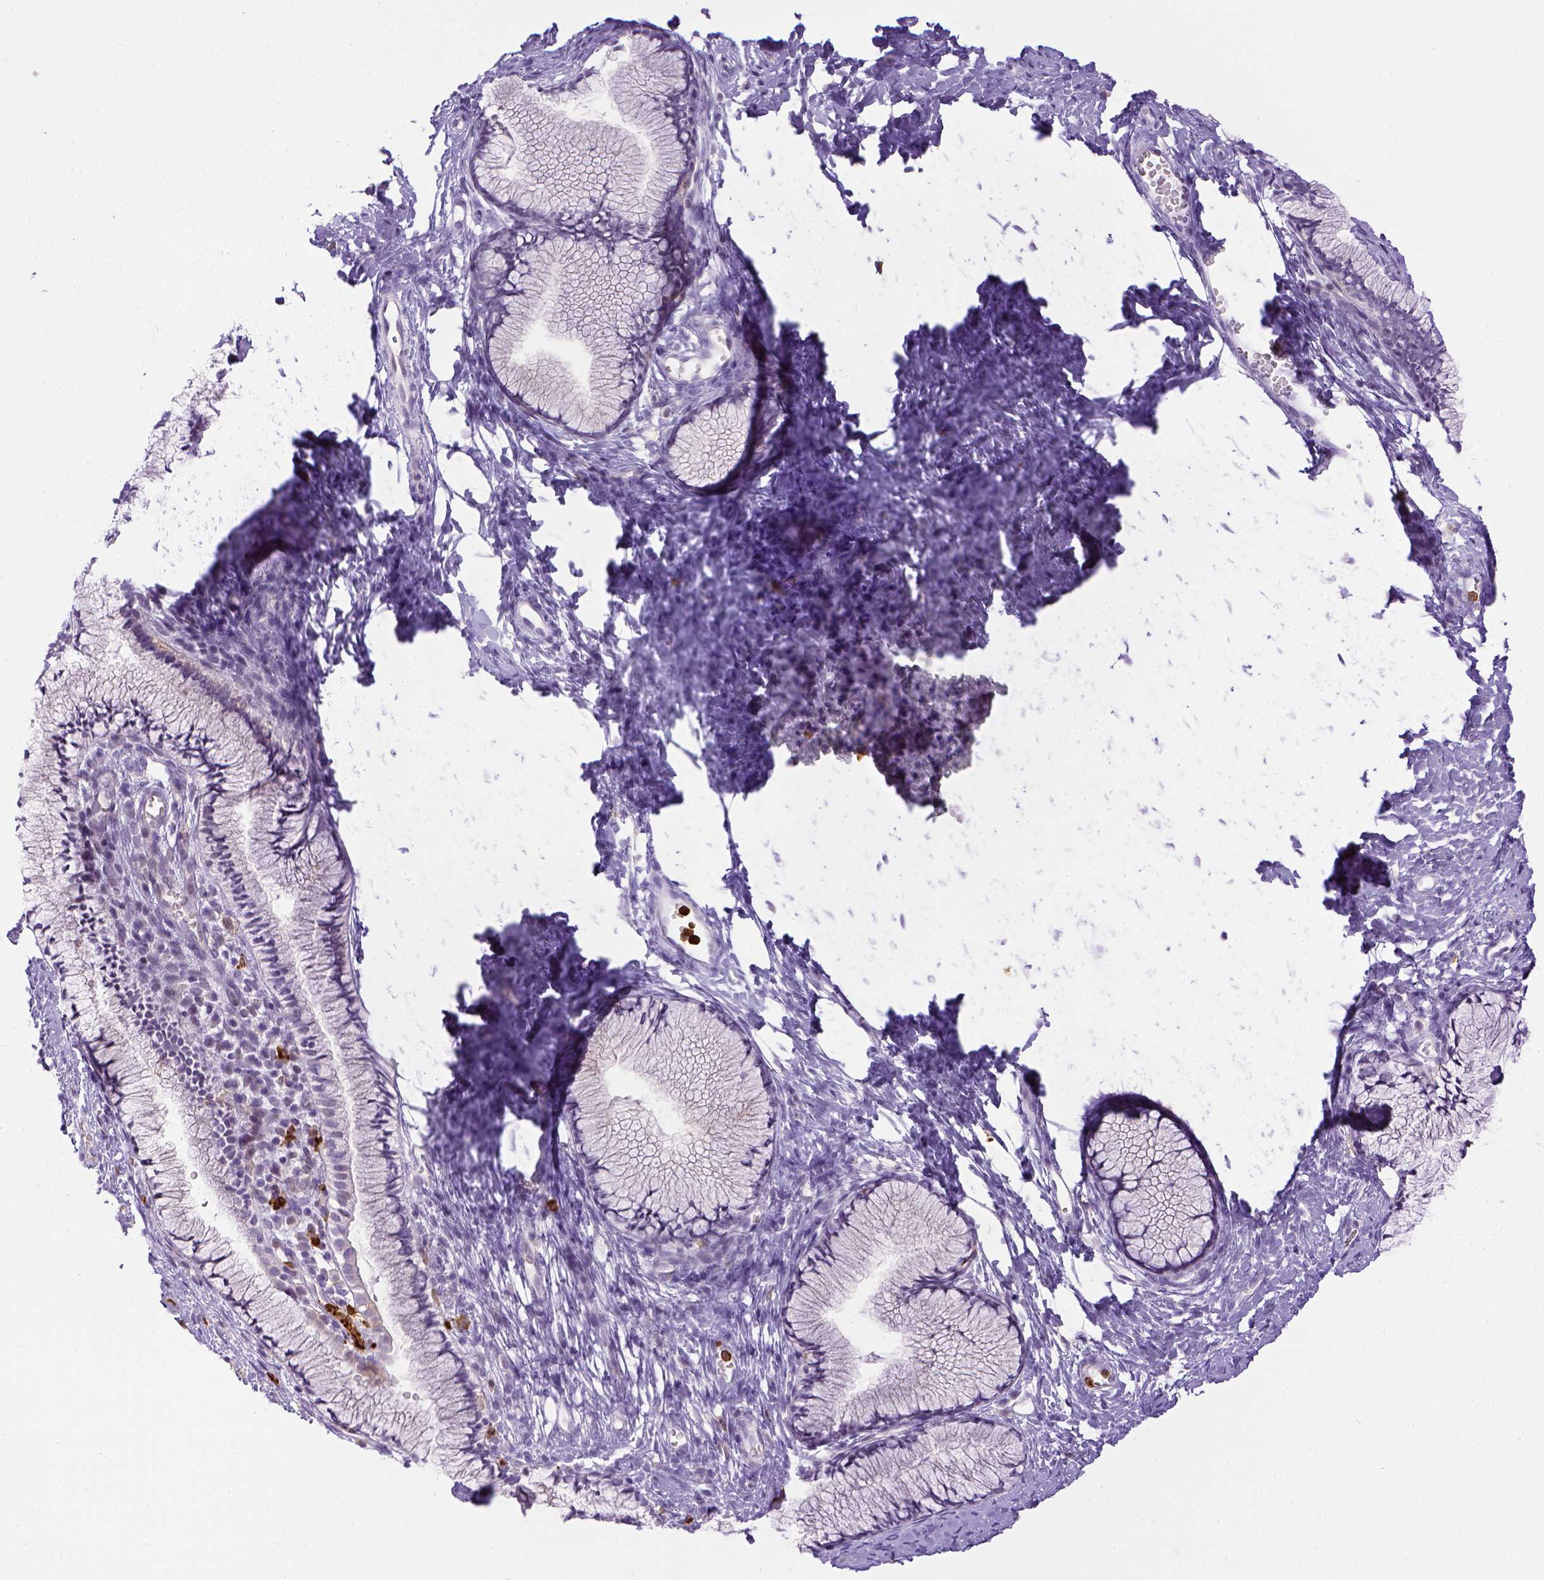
{"staining": {"intensity": "negative", "quantity": "none", "location": "none"}, "tissue": "cervix", "cell_type": "Glandular cells", "image_type": "normal", "snomed": [{"axis": "morphology", "description": "Normal tissue, NOS"}, {"axis": "topography", "description": "Cervix"}], "caption": "IHC micrograph of benign human cervix stained for a protein (brown), which exhibits no expression in glandular cells. The staining is performed using DAB (3,3'-diaminobenzidine) brown chromogen with nuclei counter-stained in using hematoxylin.", "gene": "ITGAM", "patient": {"sex": "female", "age": 40}}